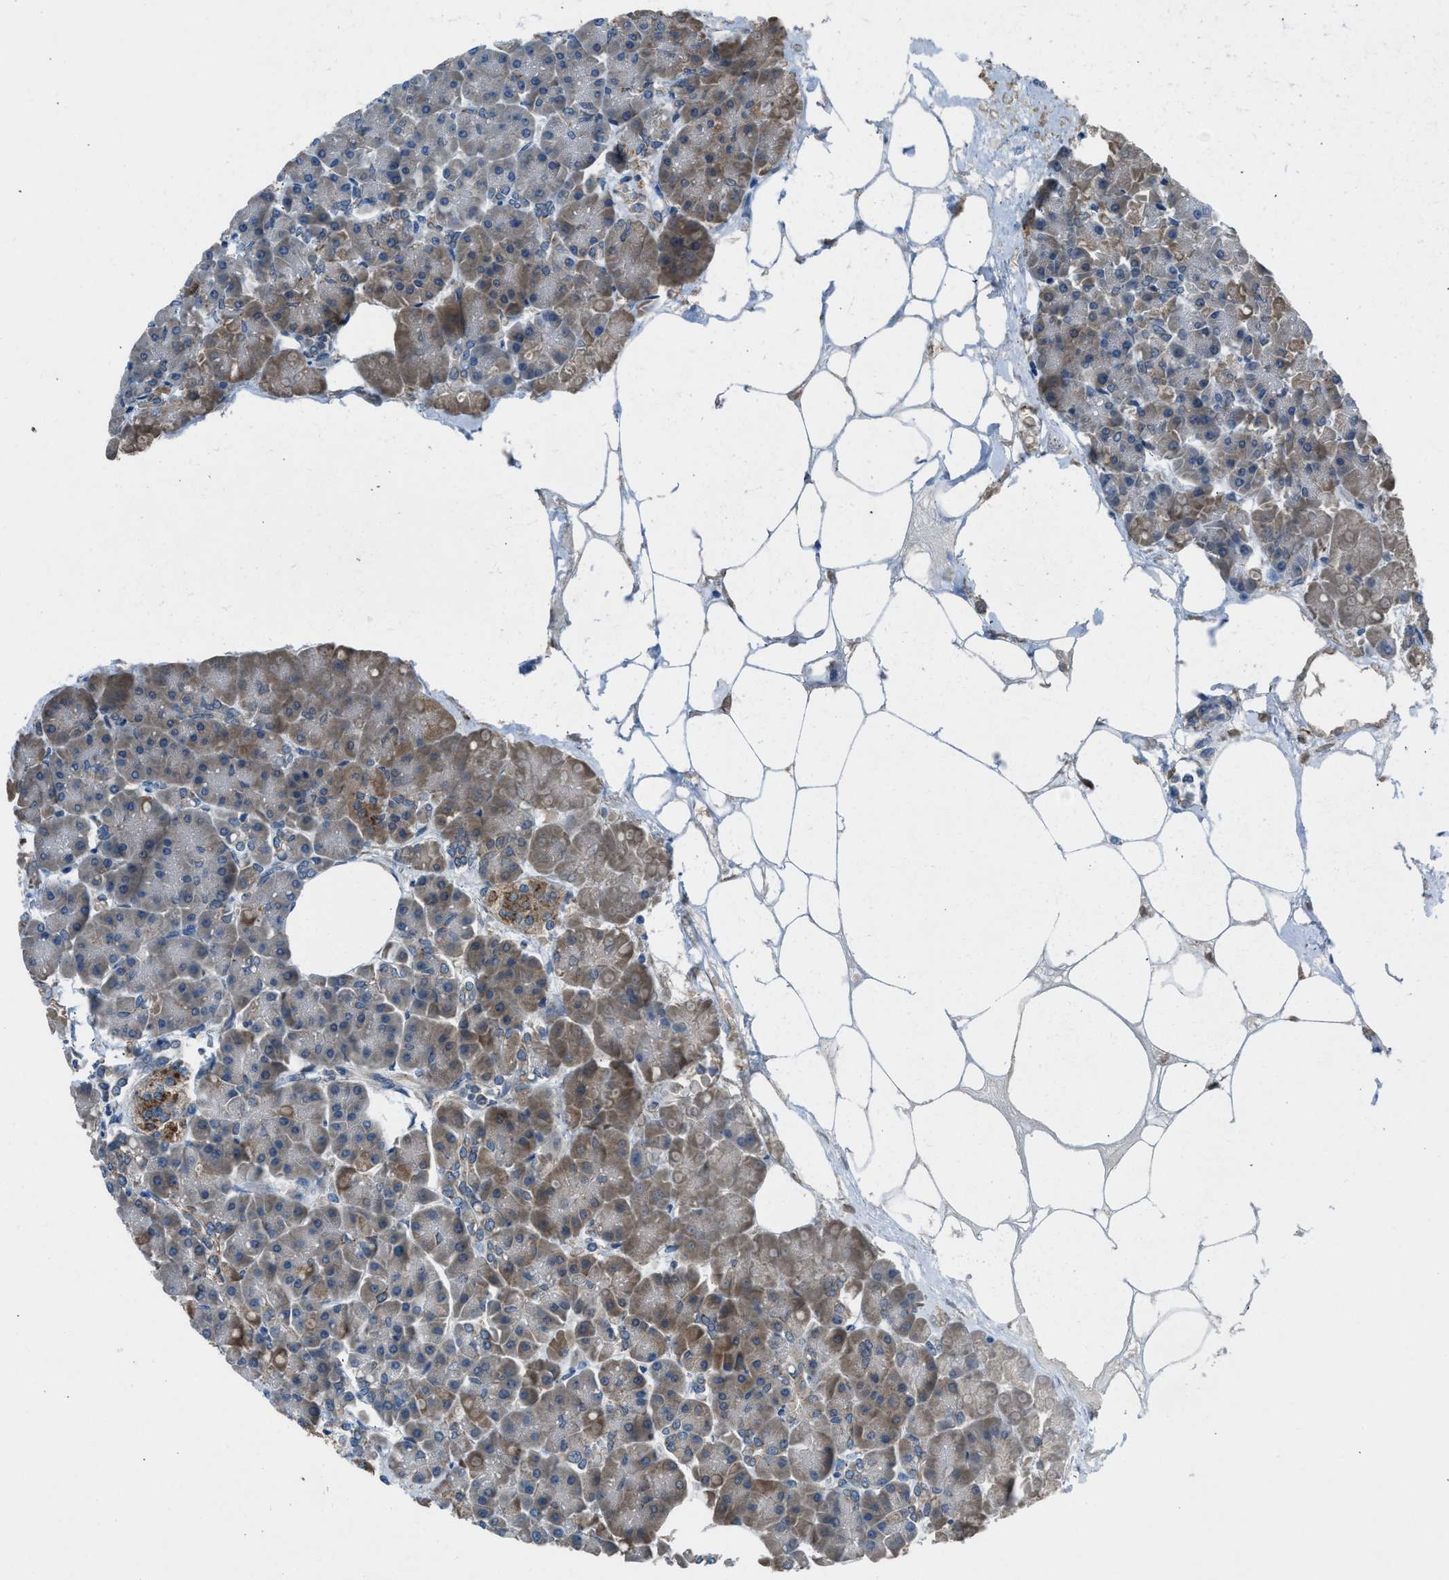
{"staining": {"intensity": "moderate", "quantity": "<25%", "location": "cytoplasmic/membranous"}, "tissue": "pancreas", "cell_type": "Exocrine glandular cells", "image_type": "normal", "snomed": [{"axis": "morphology", "description": "Normal tissue, NOS"}, {"axis": "topography", "description": "Pancreas"}], "caption": "Benign pancreas displays moderate cytoplasmic/membranous staining in about <25% of exocrine glandular cells, visualized by immunohistochemistry. The protein is shown in brown color, while the nuclei are stained blue.", "gene": "LMBR1", "patient": {"sex": "female", "age": 70}}